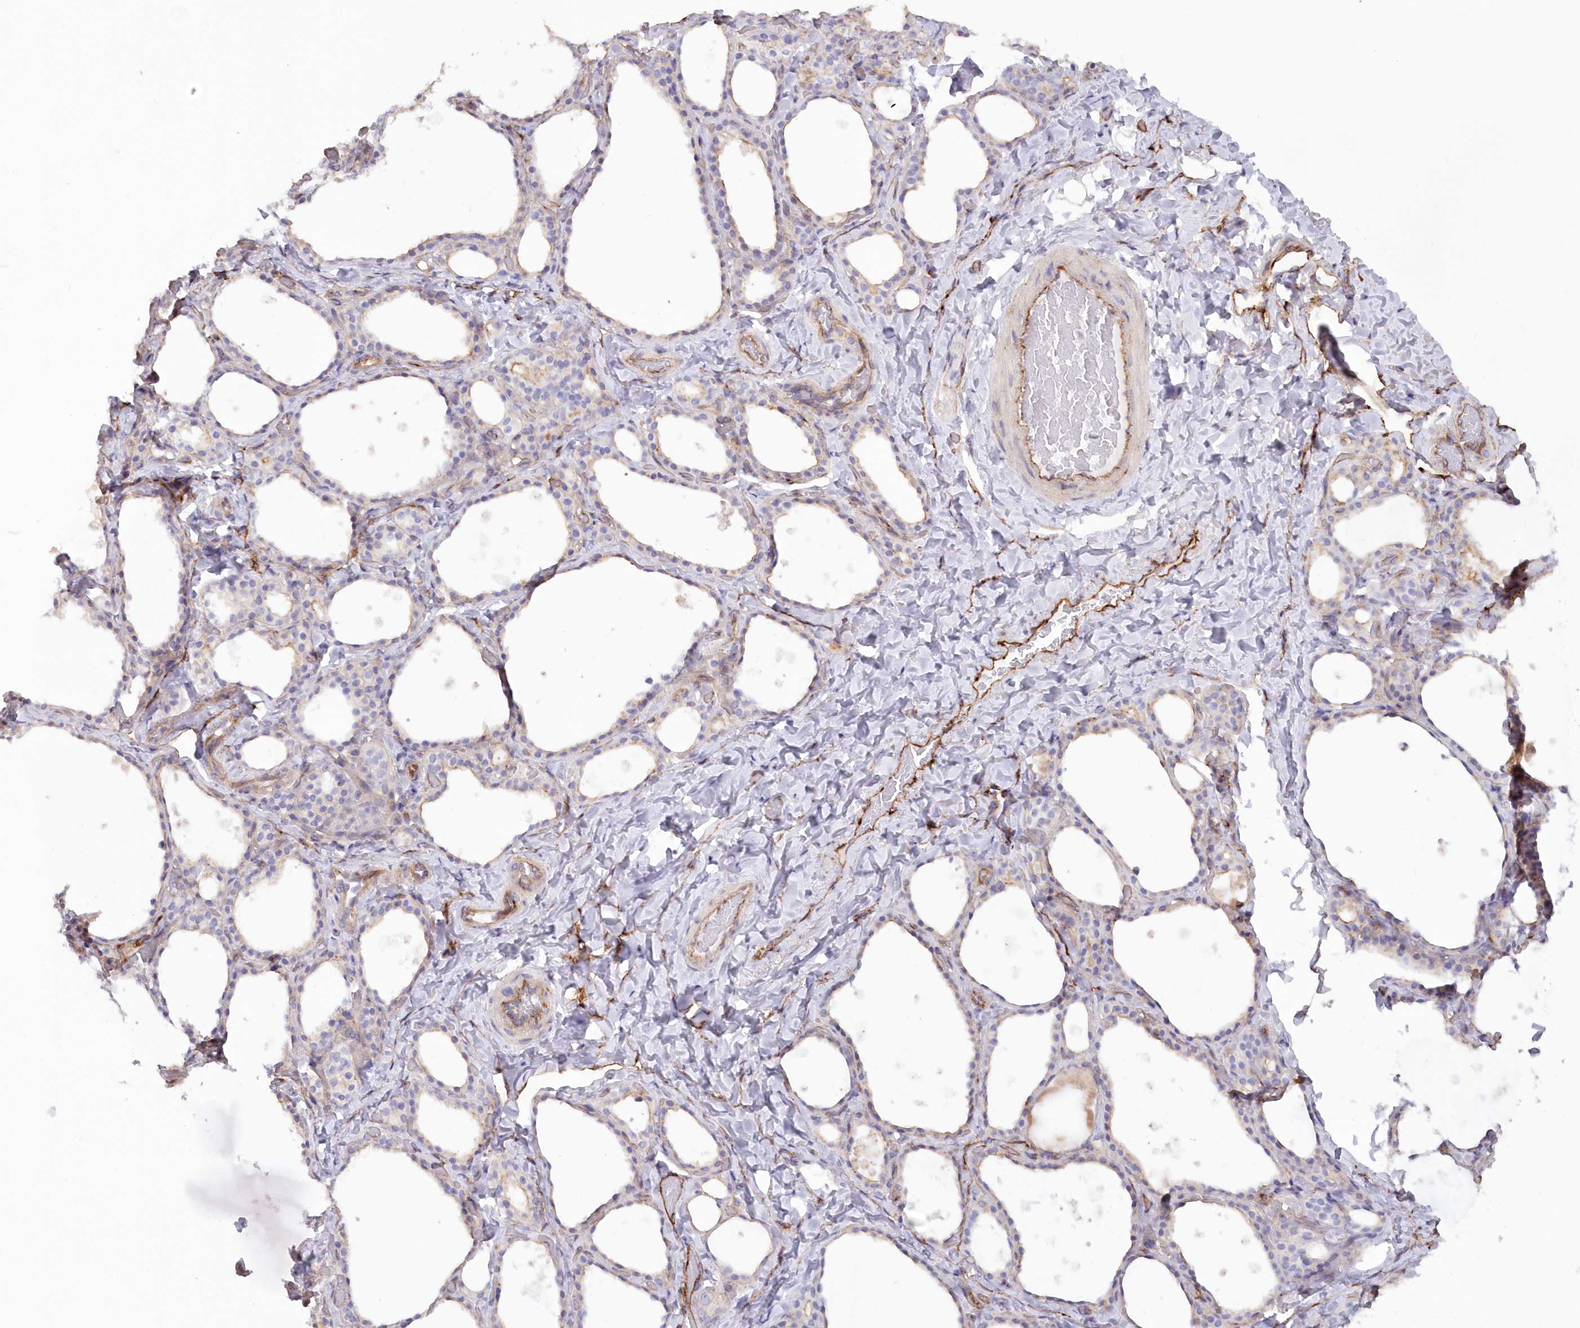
{"staining": {"intensity": "negative", "quantity": "none", "location": "none"}, "tissue": "thyroid gland", "cell_type": "Glandular cells", "image_type": "normal", "snomed": [{"axis": "morphology", "description": "Normal tissue, NOS"}, {"axis": "topography", "description": "Thyroid gland"}], "caption": "Immunohistochemistry (IHC) micrograph of benign thyroid gland: thyroid gland stained with DAB shows no significant protein positivity in glandular cells. (DAB immunohistochemistry, high magnification).", "gene": "RAB11FIP5", "patient": {"sex": "female", "age": 44}}